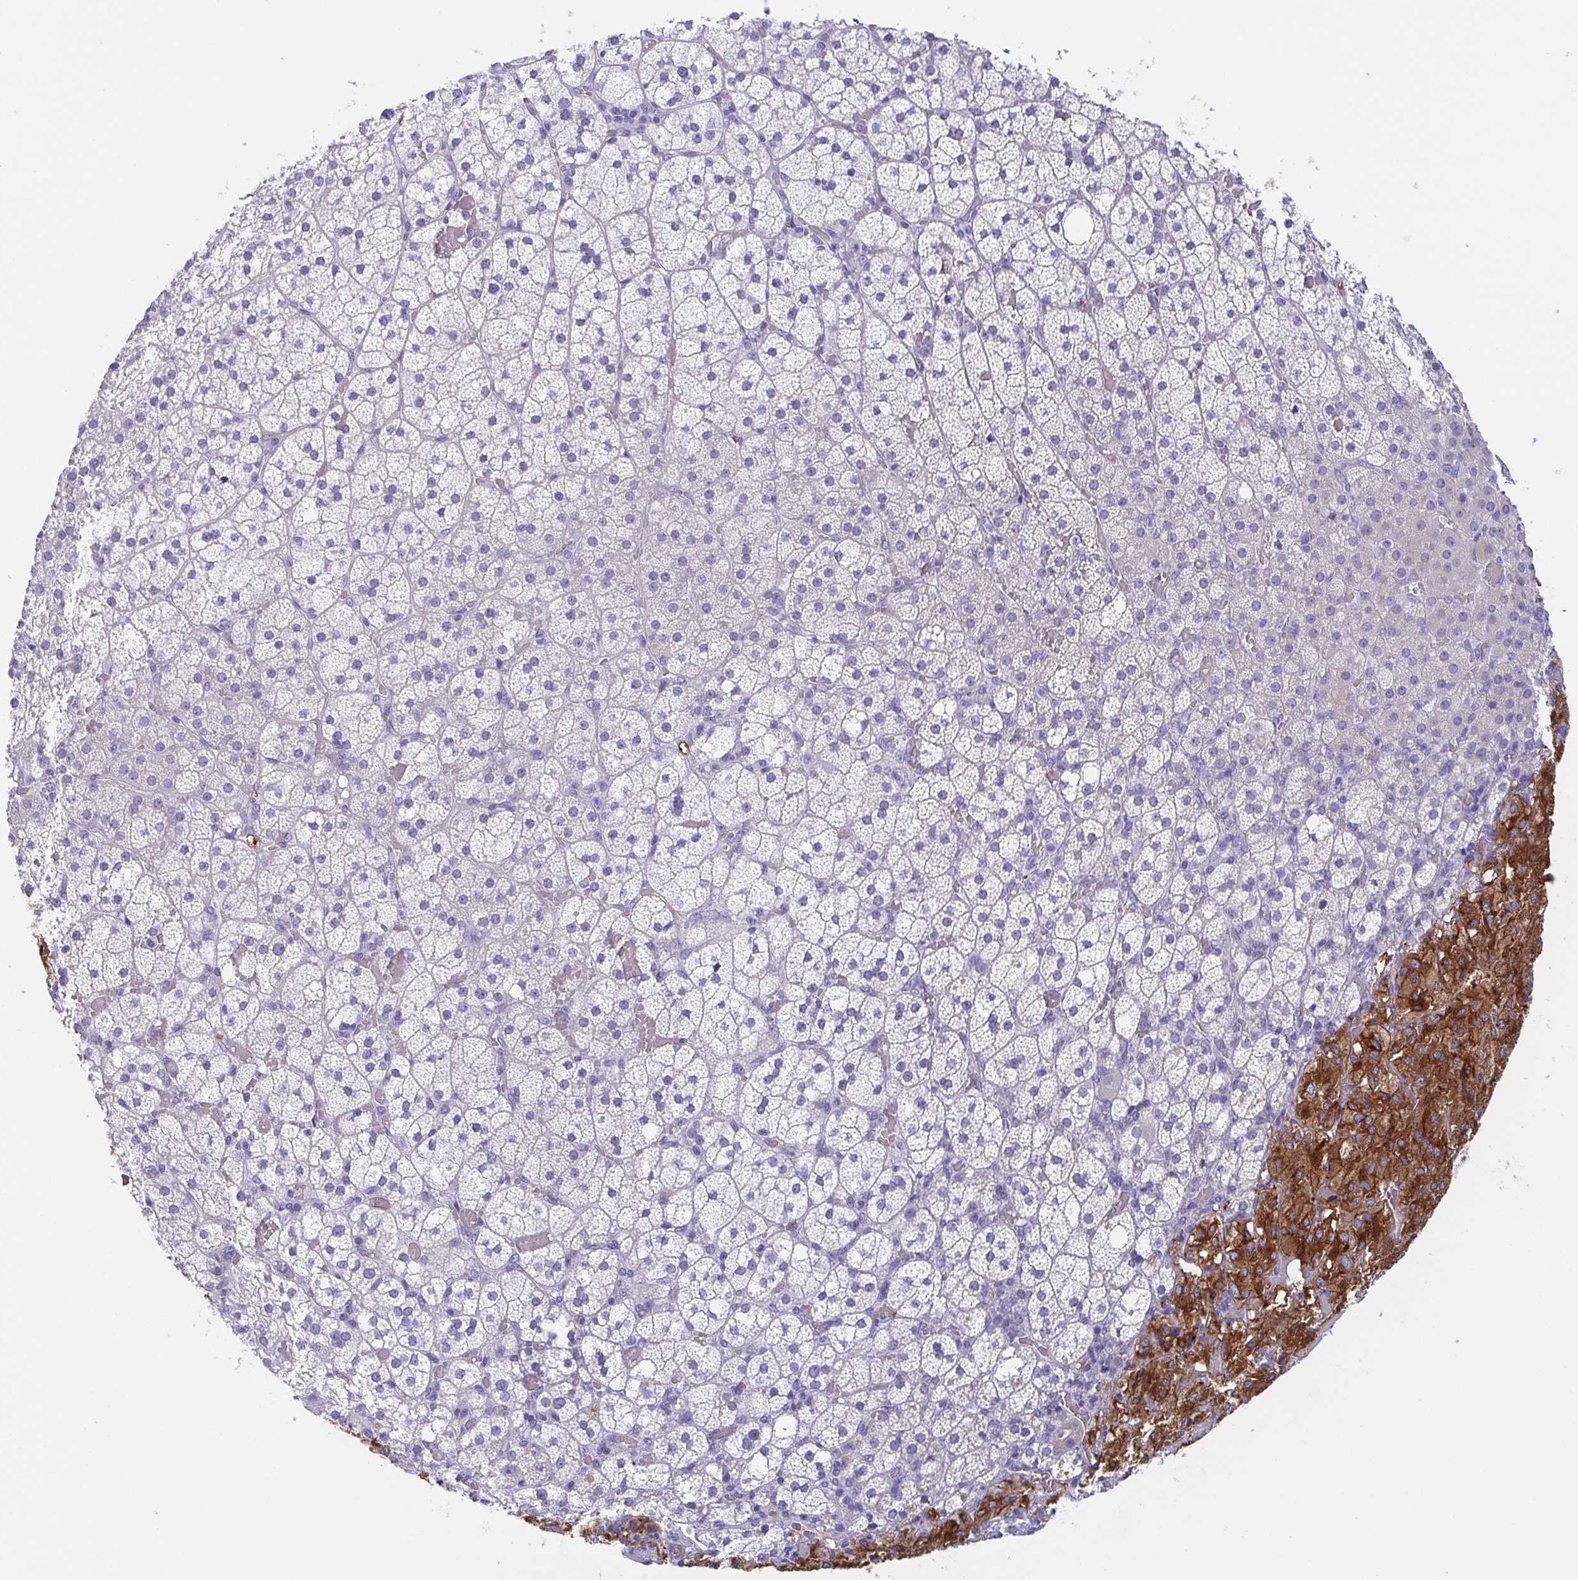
{"staining": {"intensity": "negative", "quantity": "none", "location": "none"}, "tissue": "adrenal gland", "cell_type": "Glandular cells", "image_type": "normal", "snomed": [{"axis": "morphology", "description": "Normal tissue, NOS"}, {"axis": "topography", "description": "Adrenal gland"}], "caption": "Unremarkable adrenal gland was stained to show a protein in brown. There is no significant expression in glandular cells. The staining was performed using DAB to visualize the protein expression in brown, while the nuclei were stained in blue with hematoxylin (Magnification: 20x).", "gene": "DYNC1I1", "patient": {"sex": "male", "age": 53}}